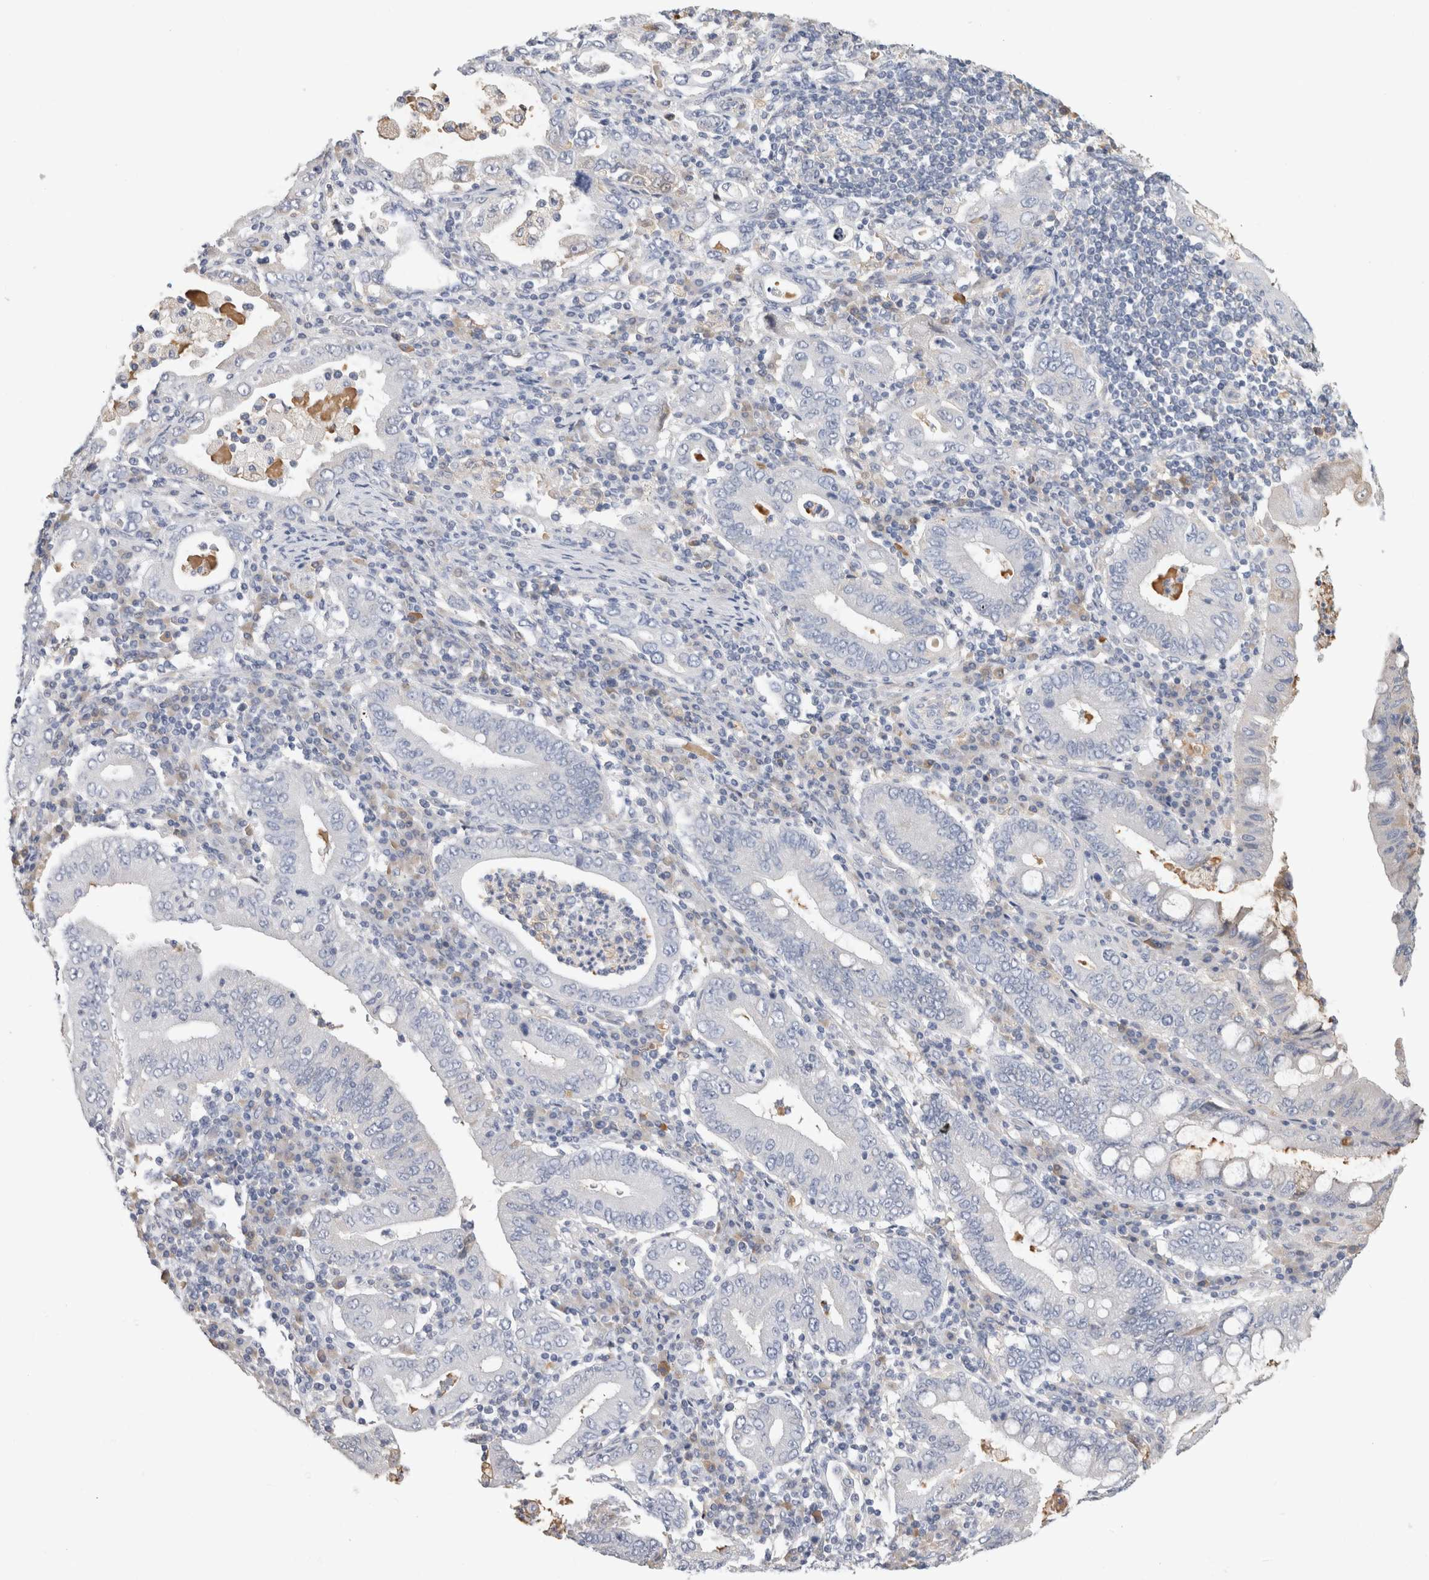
{"staining": {"intensity": "negative", "quantity": "none", "location": "none"}, "tissue": "stomach cancer", "cell_type": "Tumor cells", "image_type": "cancer", "snomed": [{"axis": "morphology", "description": "Normal tissue, NOS"}, {"axis": "morphology", "description": "Adenocarcinoma, NOS"}, {"axis": "topography", "description": "Esophagus"}, {"axis": "topography", "description": "Stomach, upper"}, {"axis": "topography", "description": "Peripheral nerve tissue"}], "caption": "DAB immunohistochemical staining of stomach adenocarcinoma demonstrates no significant staining in tumor cells.", "gene": "SCGB1A1", "patient": {"sex": "male", "age": 62}}